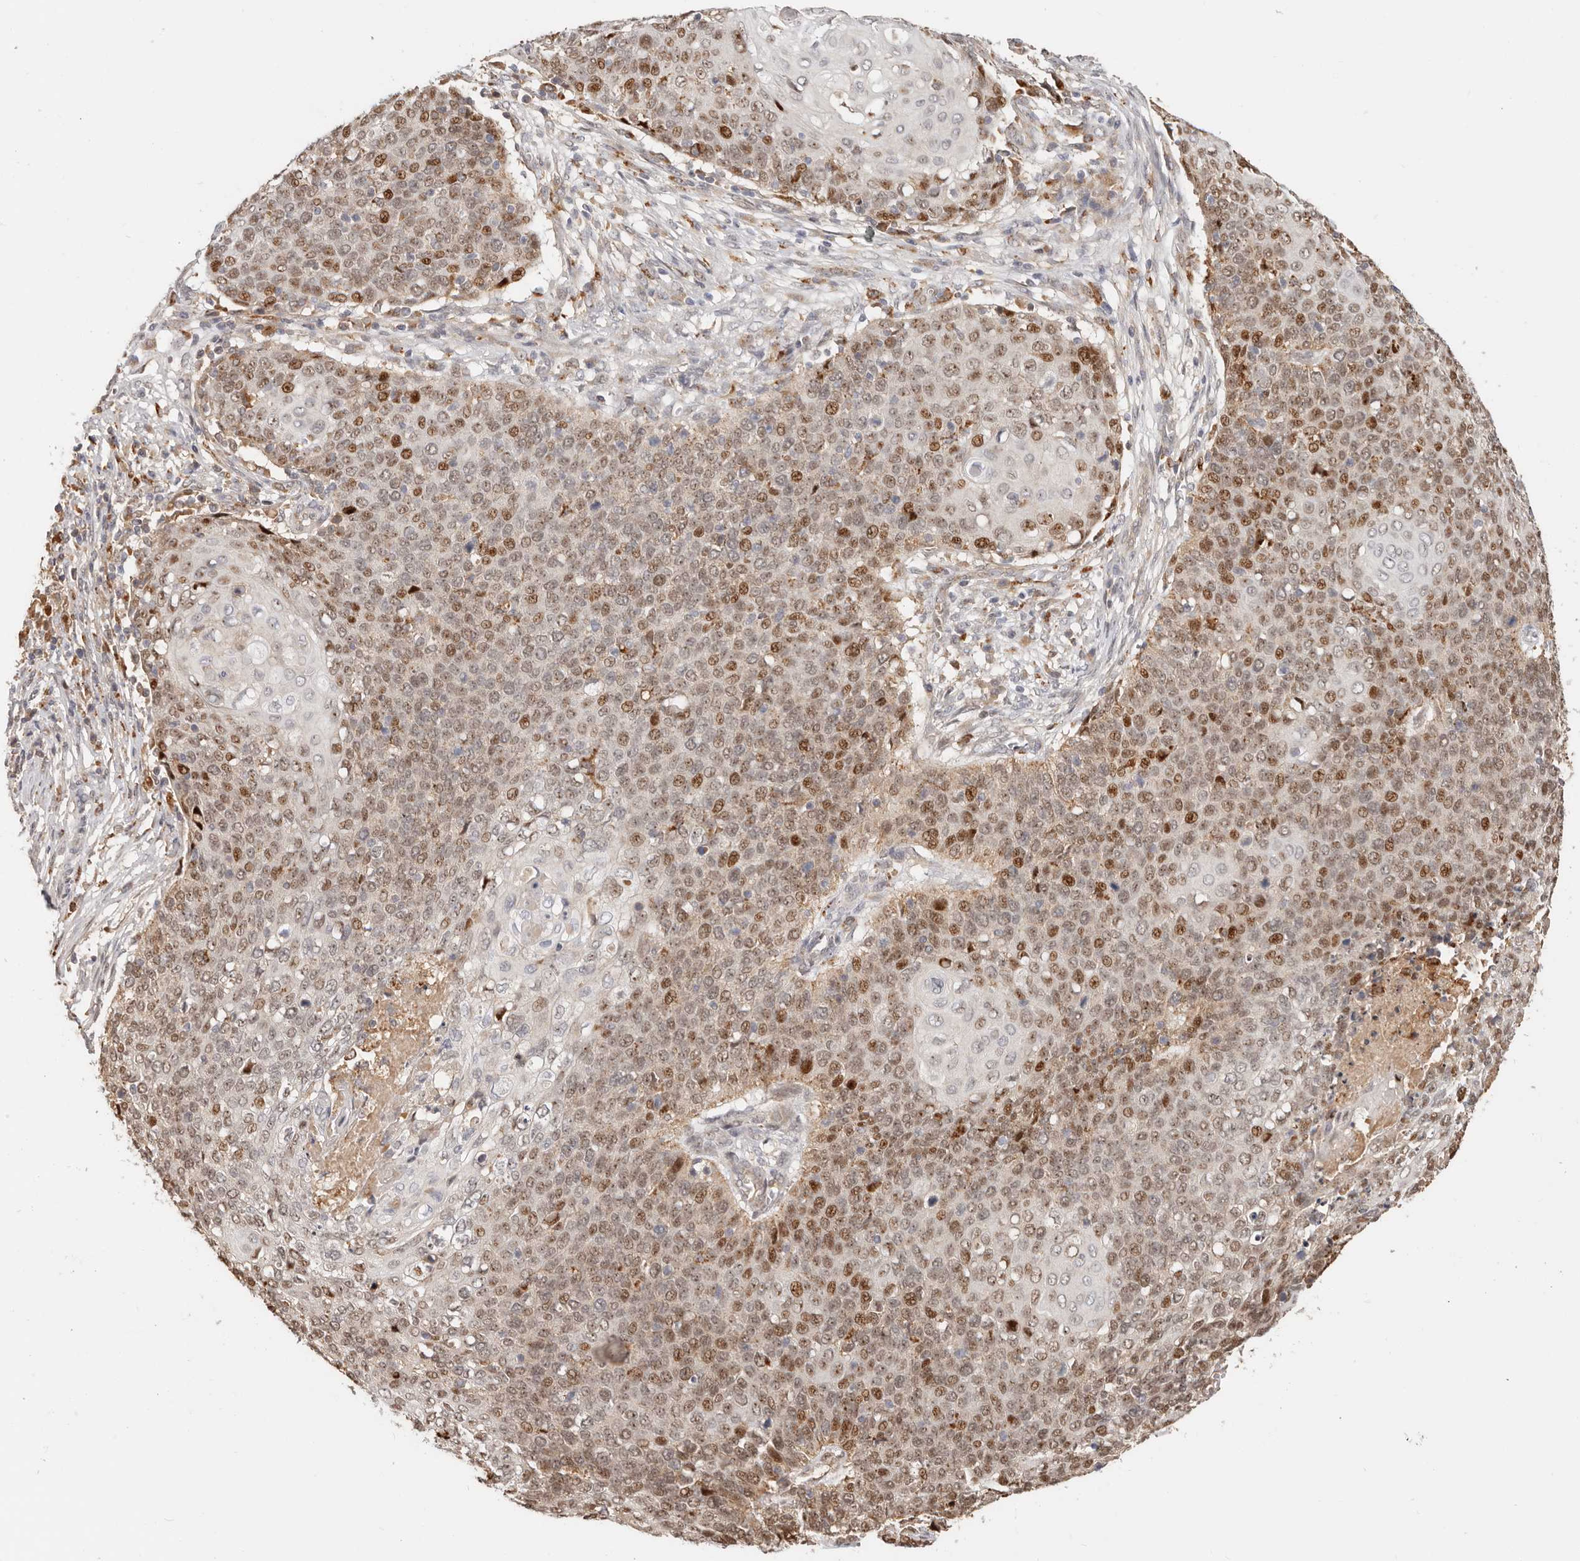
{"staining": {"intensity": "moderate", "quantity": ">75%", "location": "cytoplasmic/membranous,nuclear"}, "tissue": "cervical cancer", "cell_type": "Tumor cells", "image_type": "cancer", "snomed": [{"axis": "morphology", "description": "Squamous cell carcinoma, NOS"}, {"axis": "topography", "description": "Cervix"}], "caption": "Cervical cancer (squamous cell carcinoma) was stained to show a protein in brown. There is medium levels of moderate cytoplasmic/membranous and nuclear staining in about >75% of tumor cells.", "gene": "ZRANB1", "patient": {"sex": "female", "age": 39}}